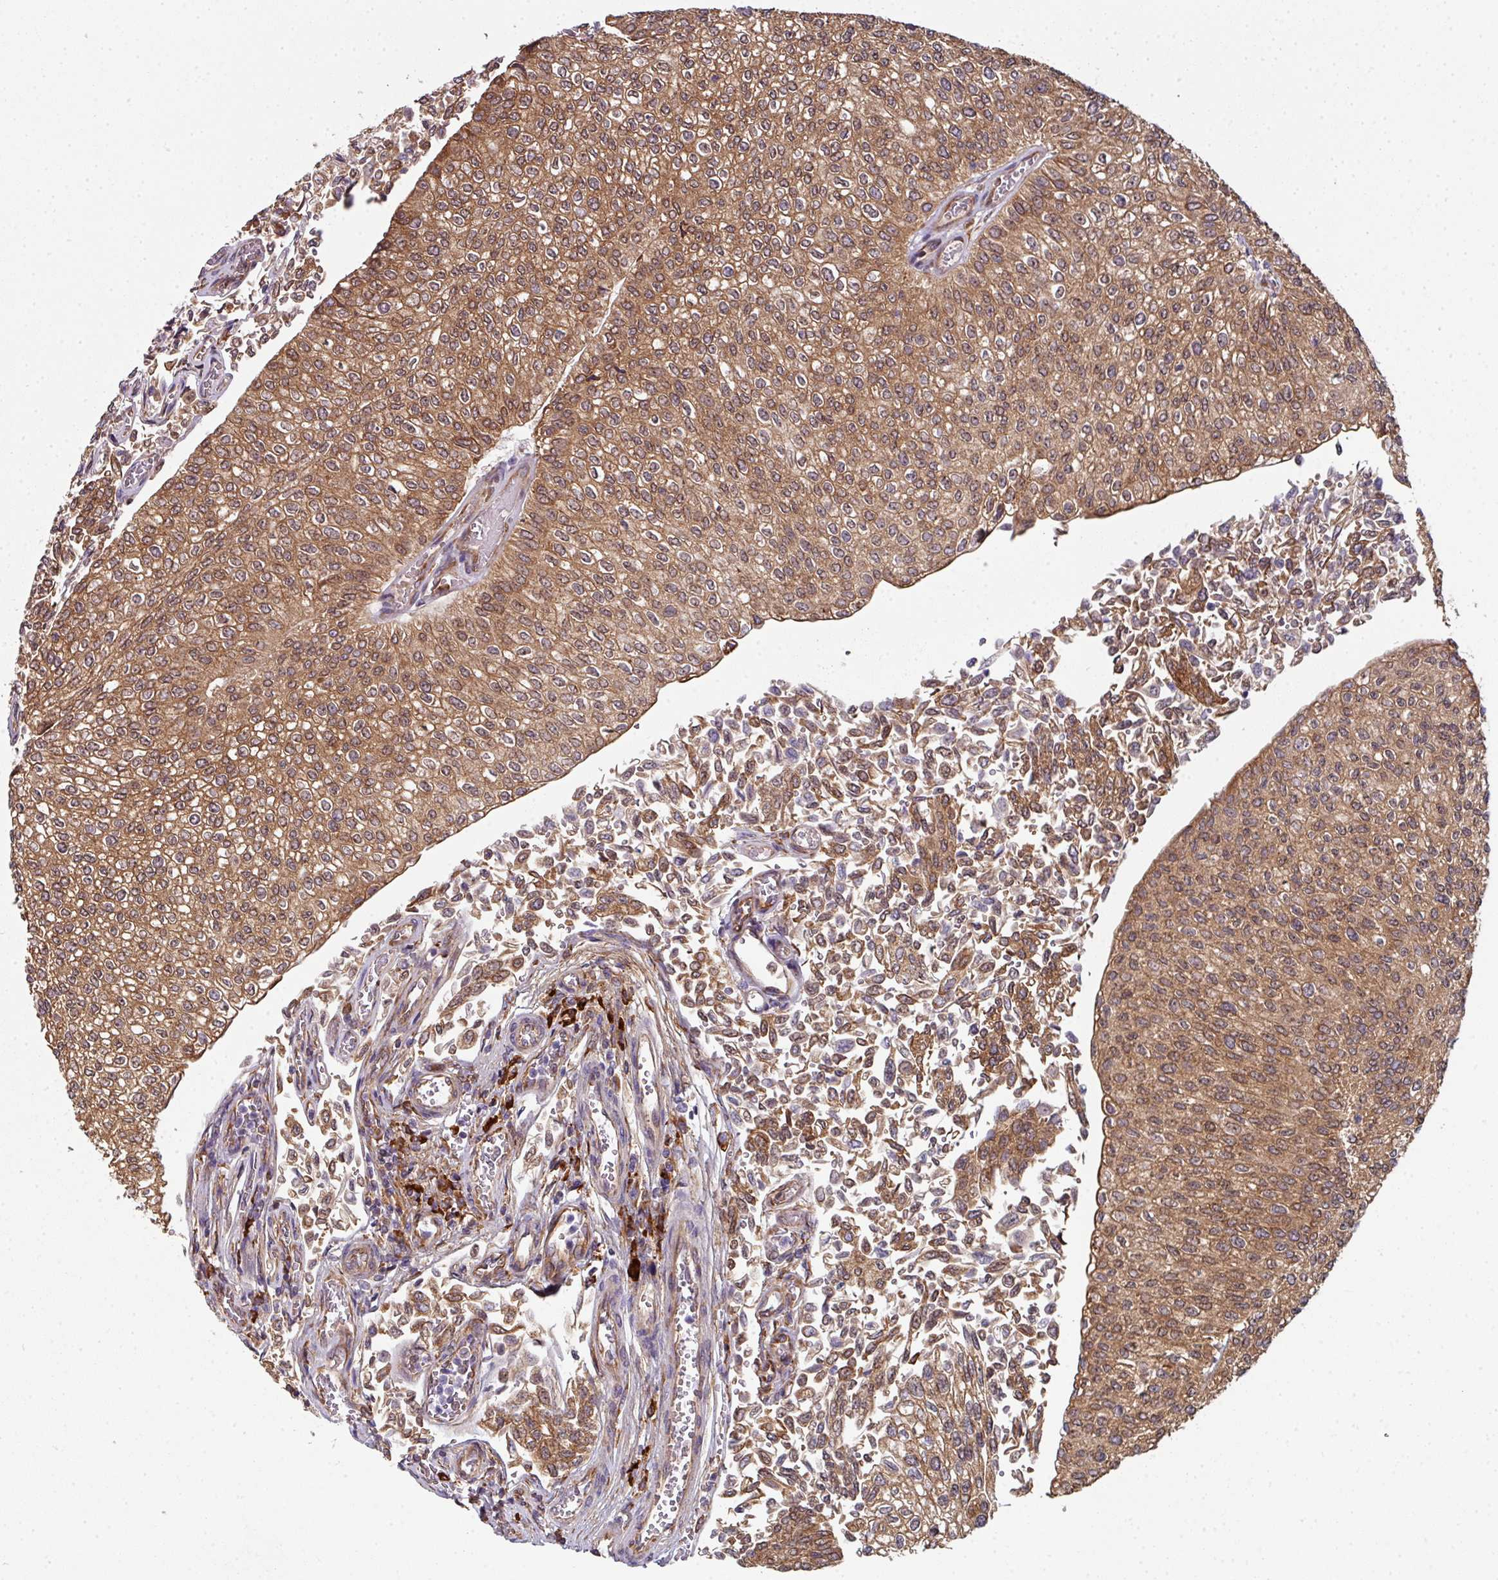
{"staining": {"intensity": "moderate", "quantity": ">75%", "location": "cytoplasmic/membranous,nuclear"}, "tissue": "urothelial cancer", "cell_type": "Tumor cells", "image_type": "cancer", "snomed": [{"axis": "morphology", "description": "Urothelial carcinoma, NOS"}, {"axis": "topography", "description": "Urinary bladder"}], "caption": "Immunohistochemistry (IHC) histopathology image of transitional cell carcinoma stained for a protein (brown), which demonstrates medium levels of moderate cytoplasmic/membranous and nuclear expression in about >75% of tumor cells.", "gene": "FAT4", "patient": {"sex": "male", "age": 59}}